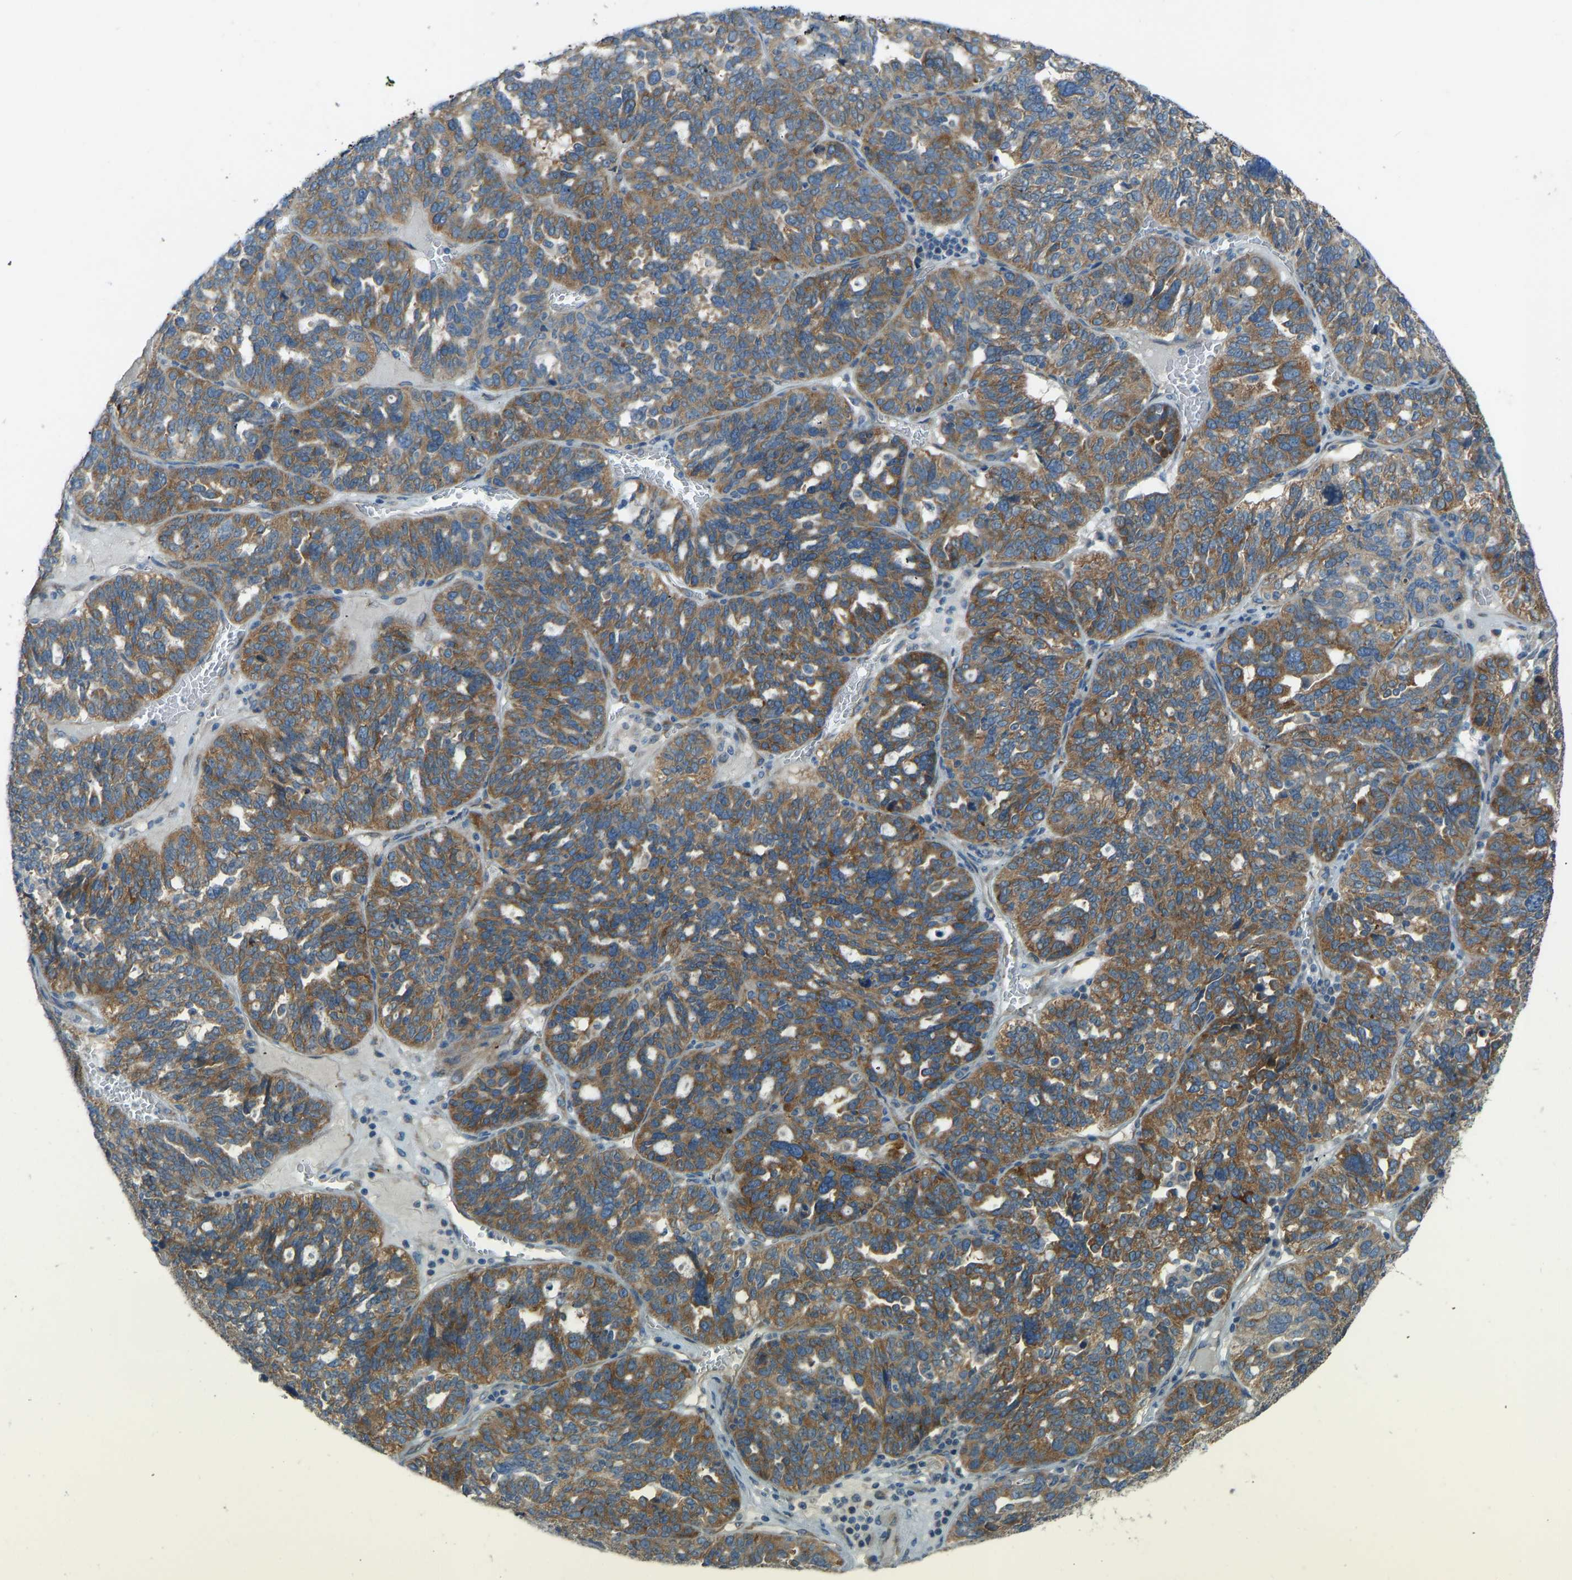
{"staining": {"intensity": "moderate", "quantity": ">75%", "location": "cytoplasmic/membranous"}, "tissue": "ovarian cancer", "cell_type": "Tumor cells", "image_type": "cancer", "snomed": [{"axis": "morphology", "description": "Cystadenocarcinoma, serous, NOS"}, {"axis": "topography", "description": "Ovary"}], "caption": "Protein analysis of ovarian cancer (serous cystadenocarcinoma) tissue demonstrates moderate cytoplasmic/membranous positivity in approximately >75% of tumor cells.", "gene": "STAU2", "patient": {"sex": "female", "age": 59}}